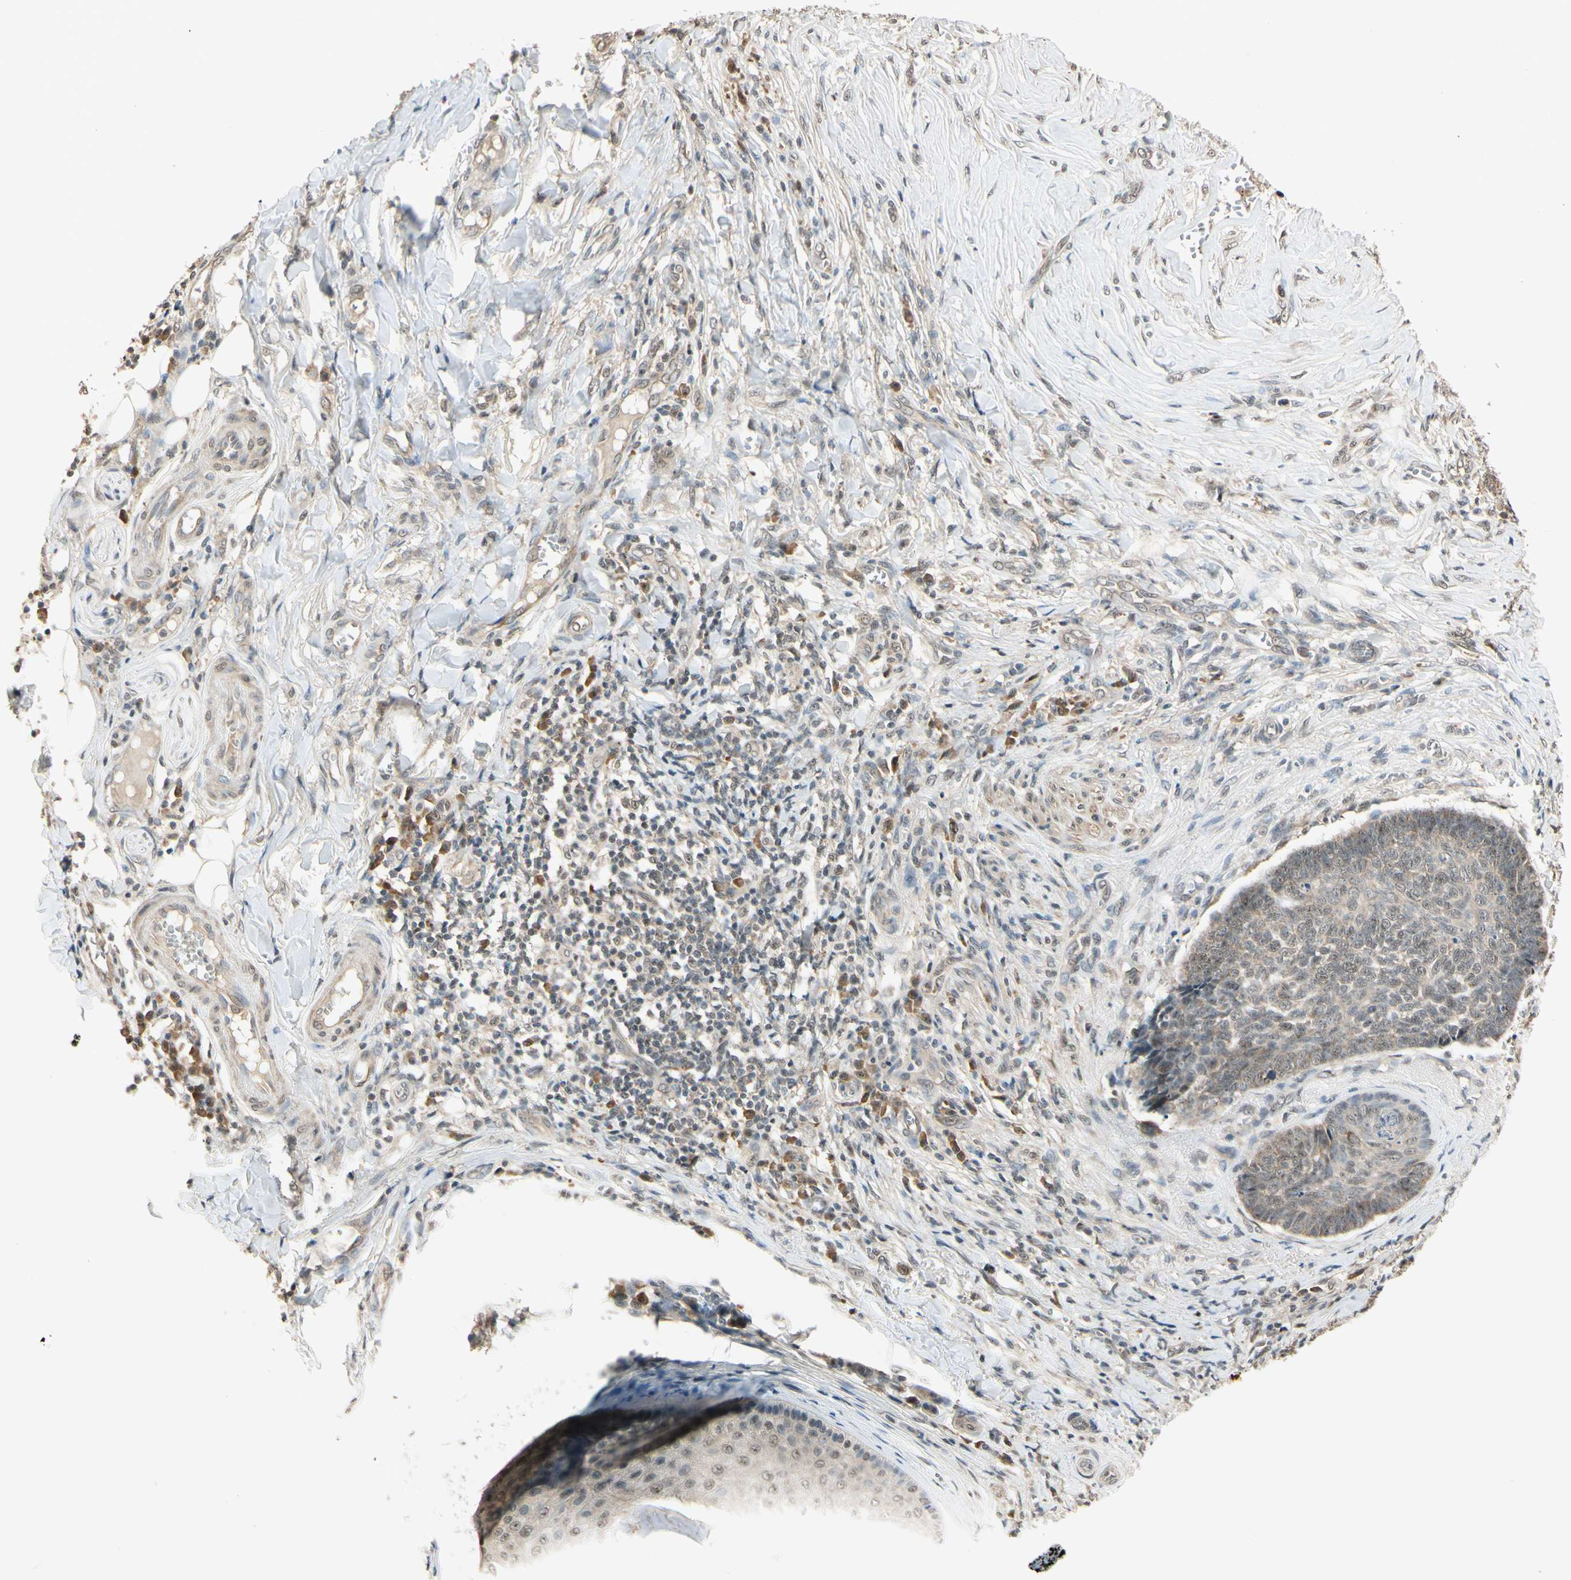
{"staining": {"intensity": "weak", "quantity": ">75%", "location": "cytoplasmic/membranous,nuclear"}, "tissue": "skin cancer", "cell_type": "Tumor cells", "image_type": "cancer", "snomed": [{"axis": "morphology", "description": "Basal cell carcinoma"}, {"axis": "topography", "description": "Skin"}], "caption": "Skin cancer stained for a protein exhibits weak cytoplasmic/membranous and nuclear positivity in tumor cells.", "gene": "MCPH1", "patient": {"sex": "male", "age": 84}}